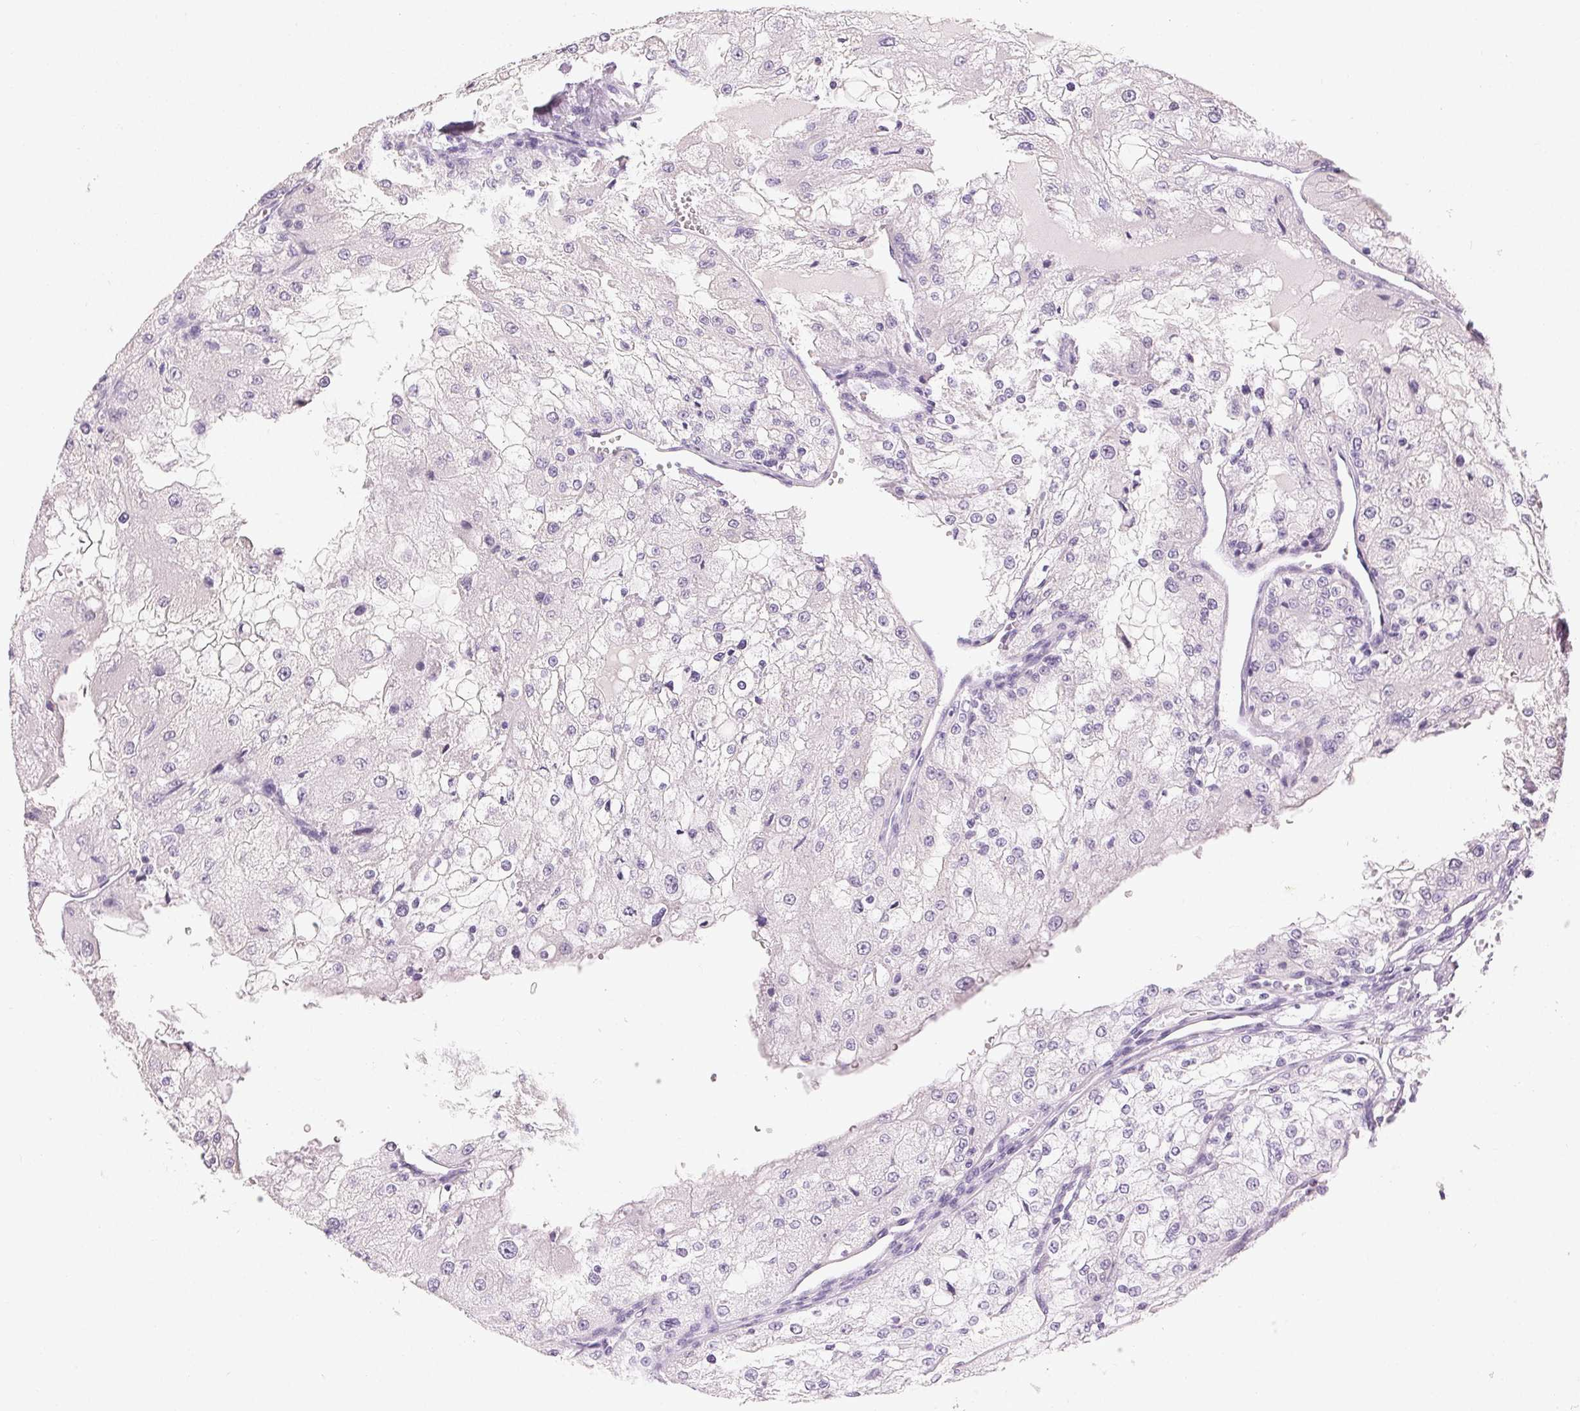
{"staining": {"intensity": "negative", "quantity": "none", "location": "none"}, "tissue": "renal cancer", "cell_type": "Tumor cells", "image_type": "cancer", "snomed": [{"axis": "morphology", "description": "Adenocarcinoma, NOS"}, {"axis": "topography", "description": "Kidney"}], "caption": "This is an immunohistochemistry image of renal cancer (adenocarcinoma). There is no positivity in tumor cells.", "gene": "MIOX", "patient": {"sex": "female", "age": 74}}